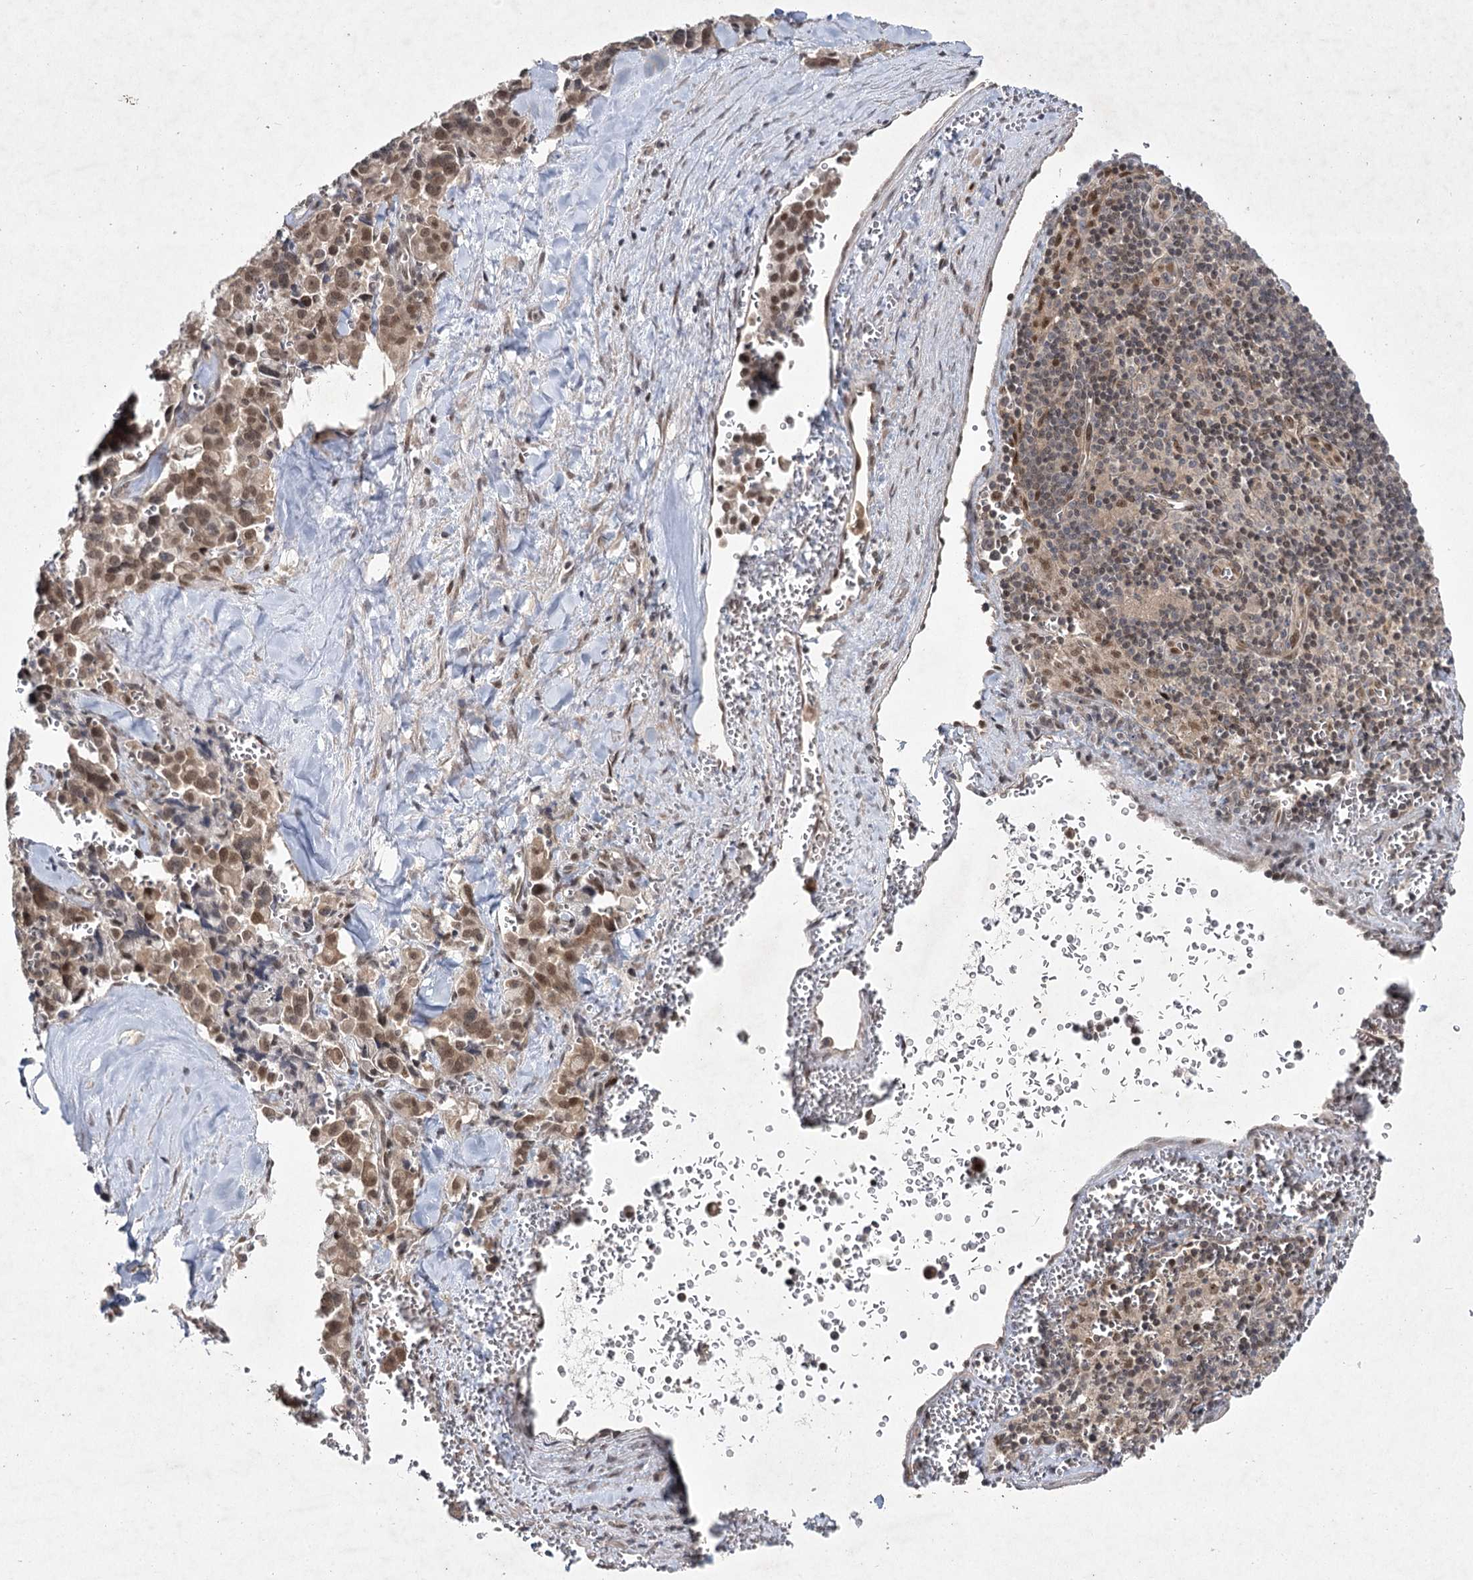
{"staining": {"intensity": "moderate", "quantity": ">75%", "location": "nuclear"}, "tissue": "pancreatic cancer", "cell_type": "Tumor cells", "image_type": "cancer", "snomed": [{"axis": "morphology", "description": "Adenocarcinoma, NOS"}, {"axis": "topography", "description": "Pancreas"}], "caption": "Pancreatic adenocarcinoma stained with a protein marker displays moderate staining in tumor cells.", "gene": "DCUN1D4", "patient": {"sex": "male", "age": 65}}